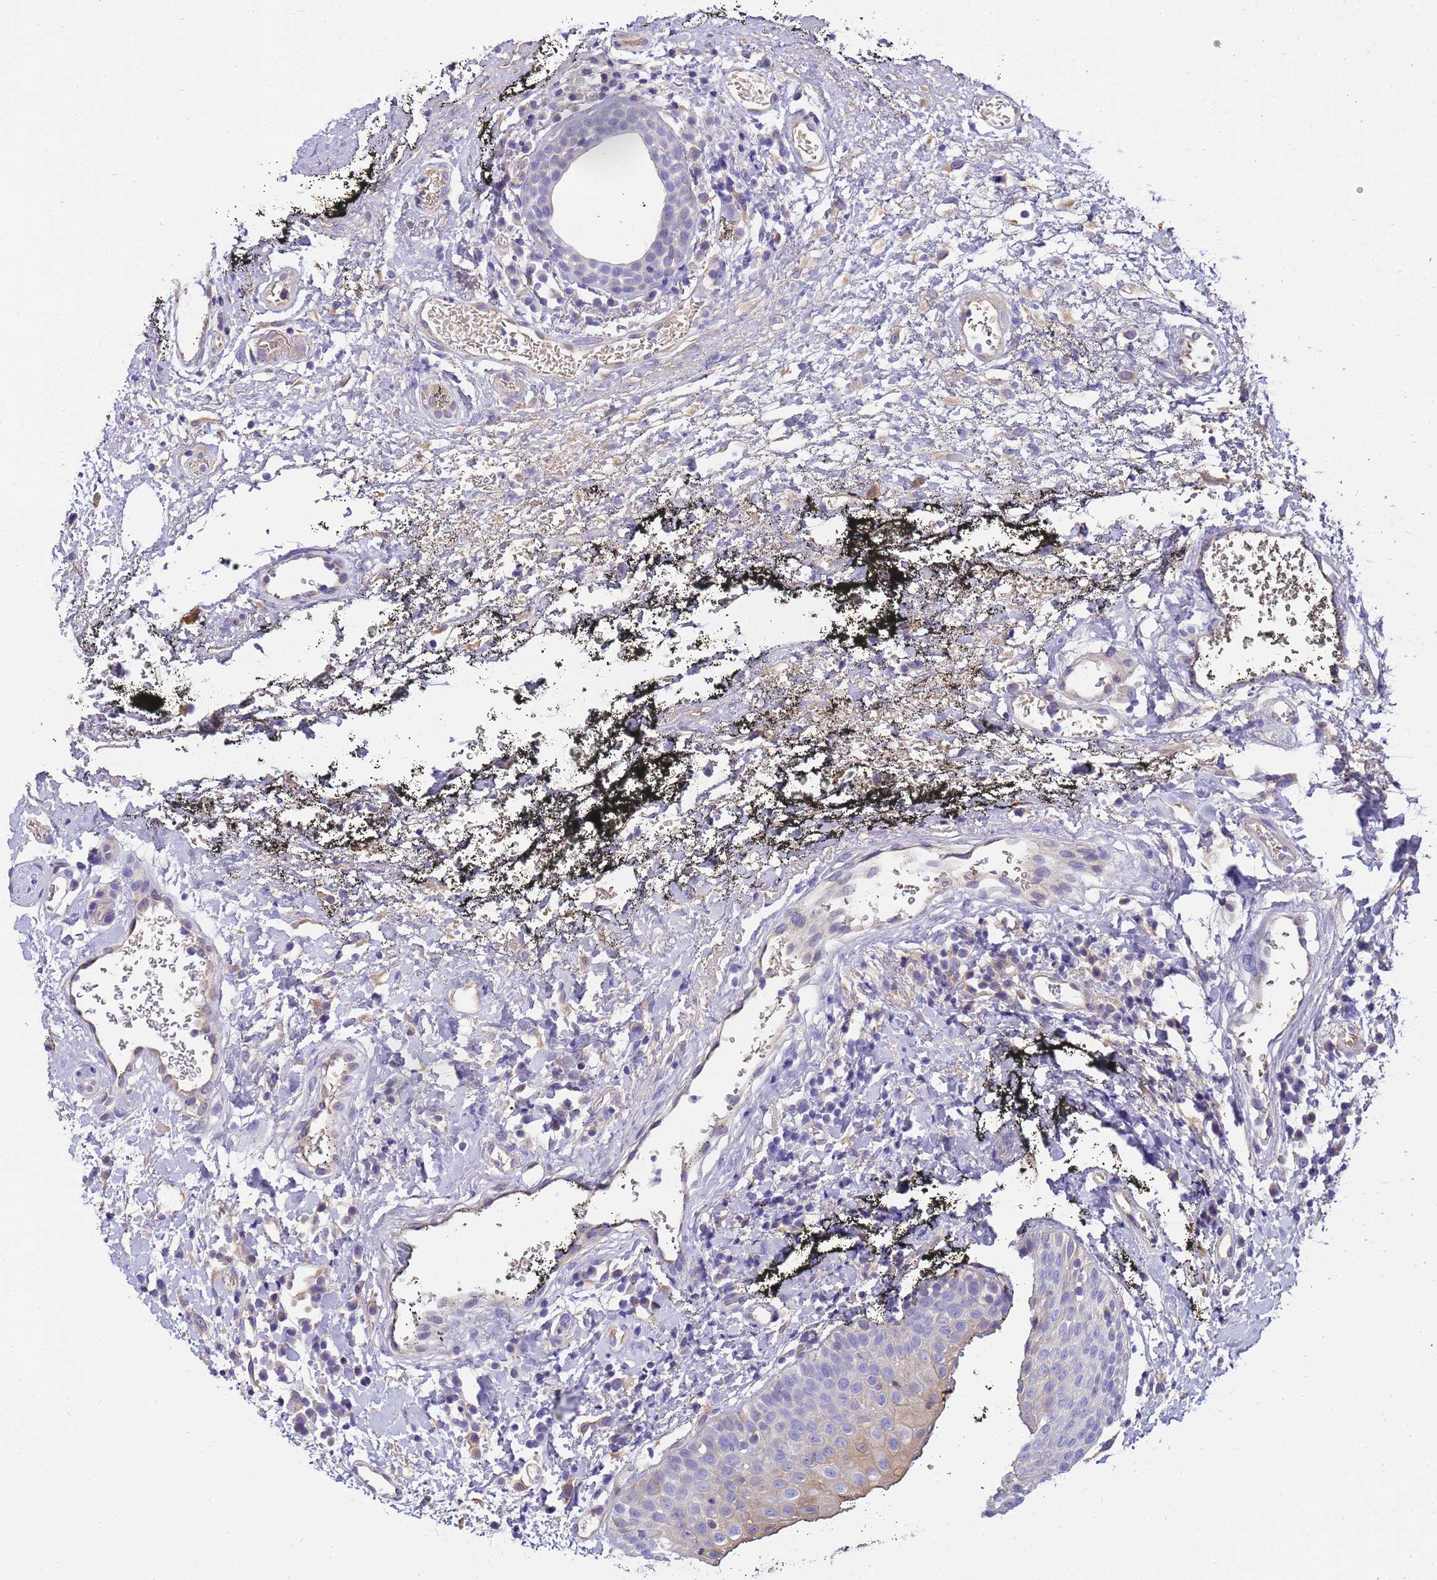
{"staining": {"intensity": "weak", "quantity": "<25%", "location": "cytoplasmic/membranous"}, "tissue": "oral mucosa", "cell_type": "Squamous epithelial cells", "image_type": "normal", "snomed": [{"axis": "morphology", "description": "Normal tissue, NOS"}, {"axis": "topography", "description": "Oral tissue"}], "caption": "This is a photomicrograph of immunohistochemistry (IHC) staining of benign oral mucosa, which shows no positivity in squamous epithelial cells. (Stains: DAB (3,3'-diaminobenzidine) immunohistochemistry with hematoxylin counter stain, Microscopy: brightfield microscopy at high magnification).", "gene": "RIPPLY2", "patient": {"sex": "male", "age": 74}}